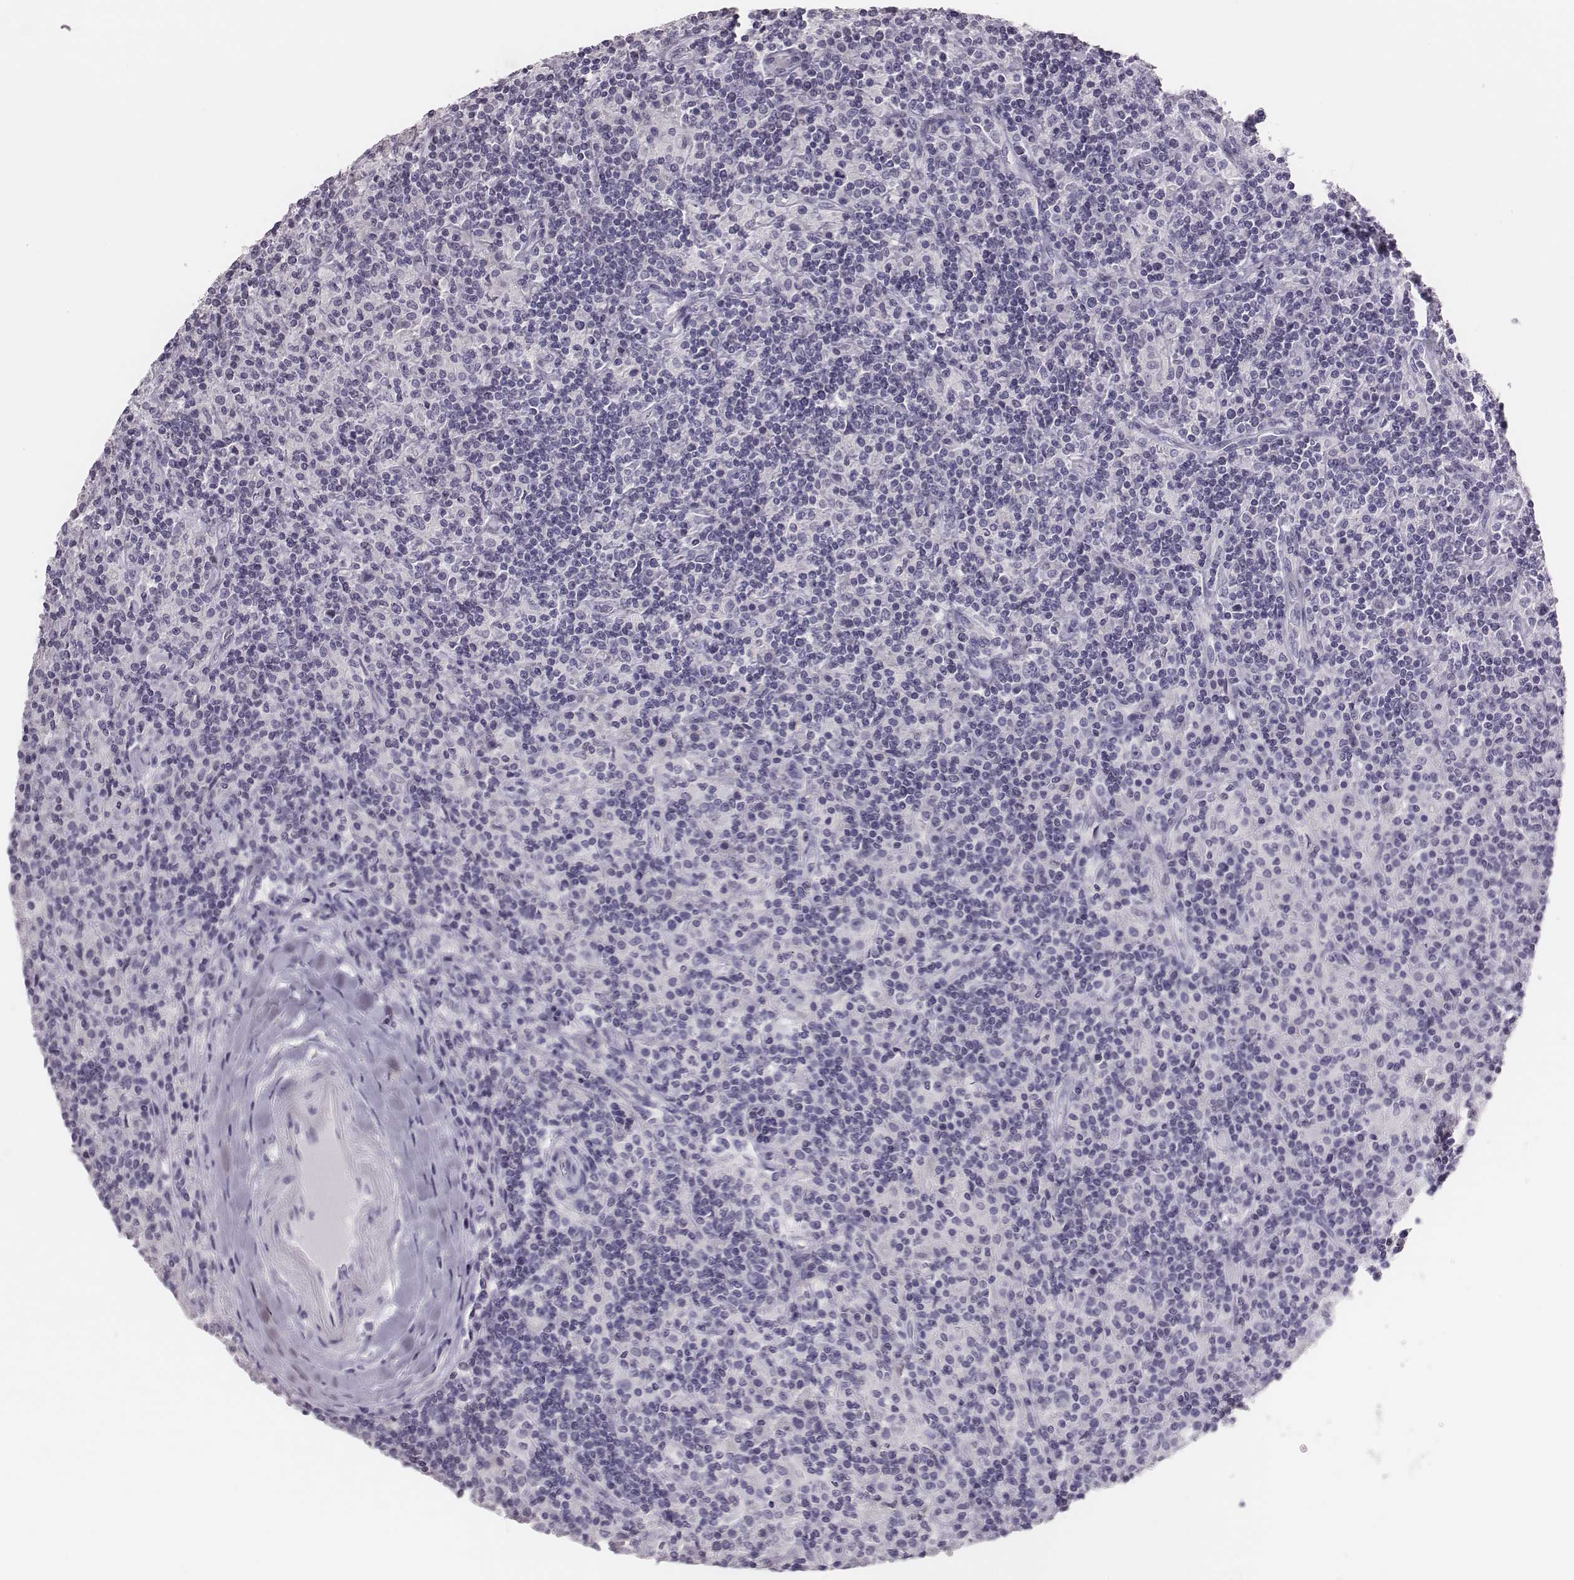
{"staining": {"intensity": "negative", "quantity": "none", "location": "none"}, "tissue": "lymphoma", "cell_type": "Tumor cells", "image_type": "cancer", "snomed": [{"axis": "morphology", "description": "Hodgkin's disease, NOS"}, {"axis": "topography", "description": "Lymph node"}], "caption": "A photomicrograph of Hodgkin's disease stained for a protein demonstrates no brown staining in tumor cells. (DAB immunohistochemistry (IHC), high magnification).", "gene": "H1-6", "patient": {"sex": "male", "age": 70}}